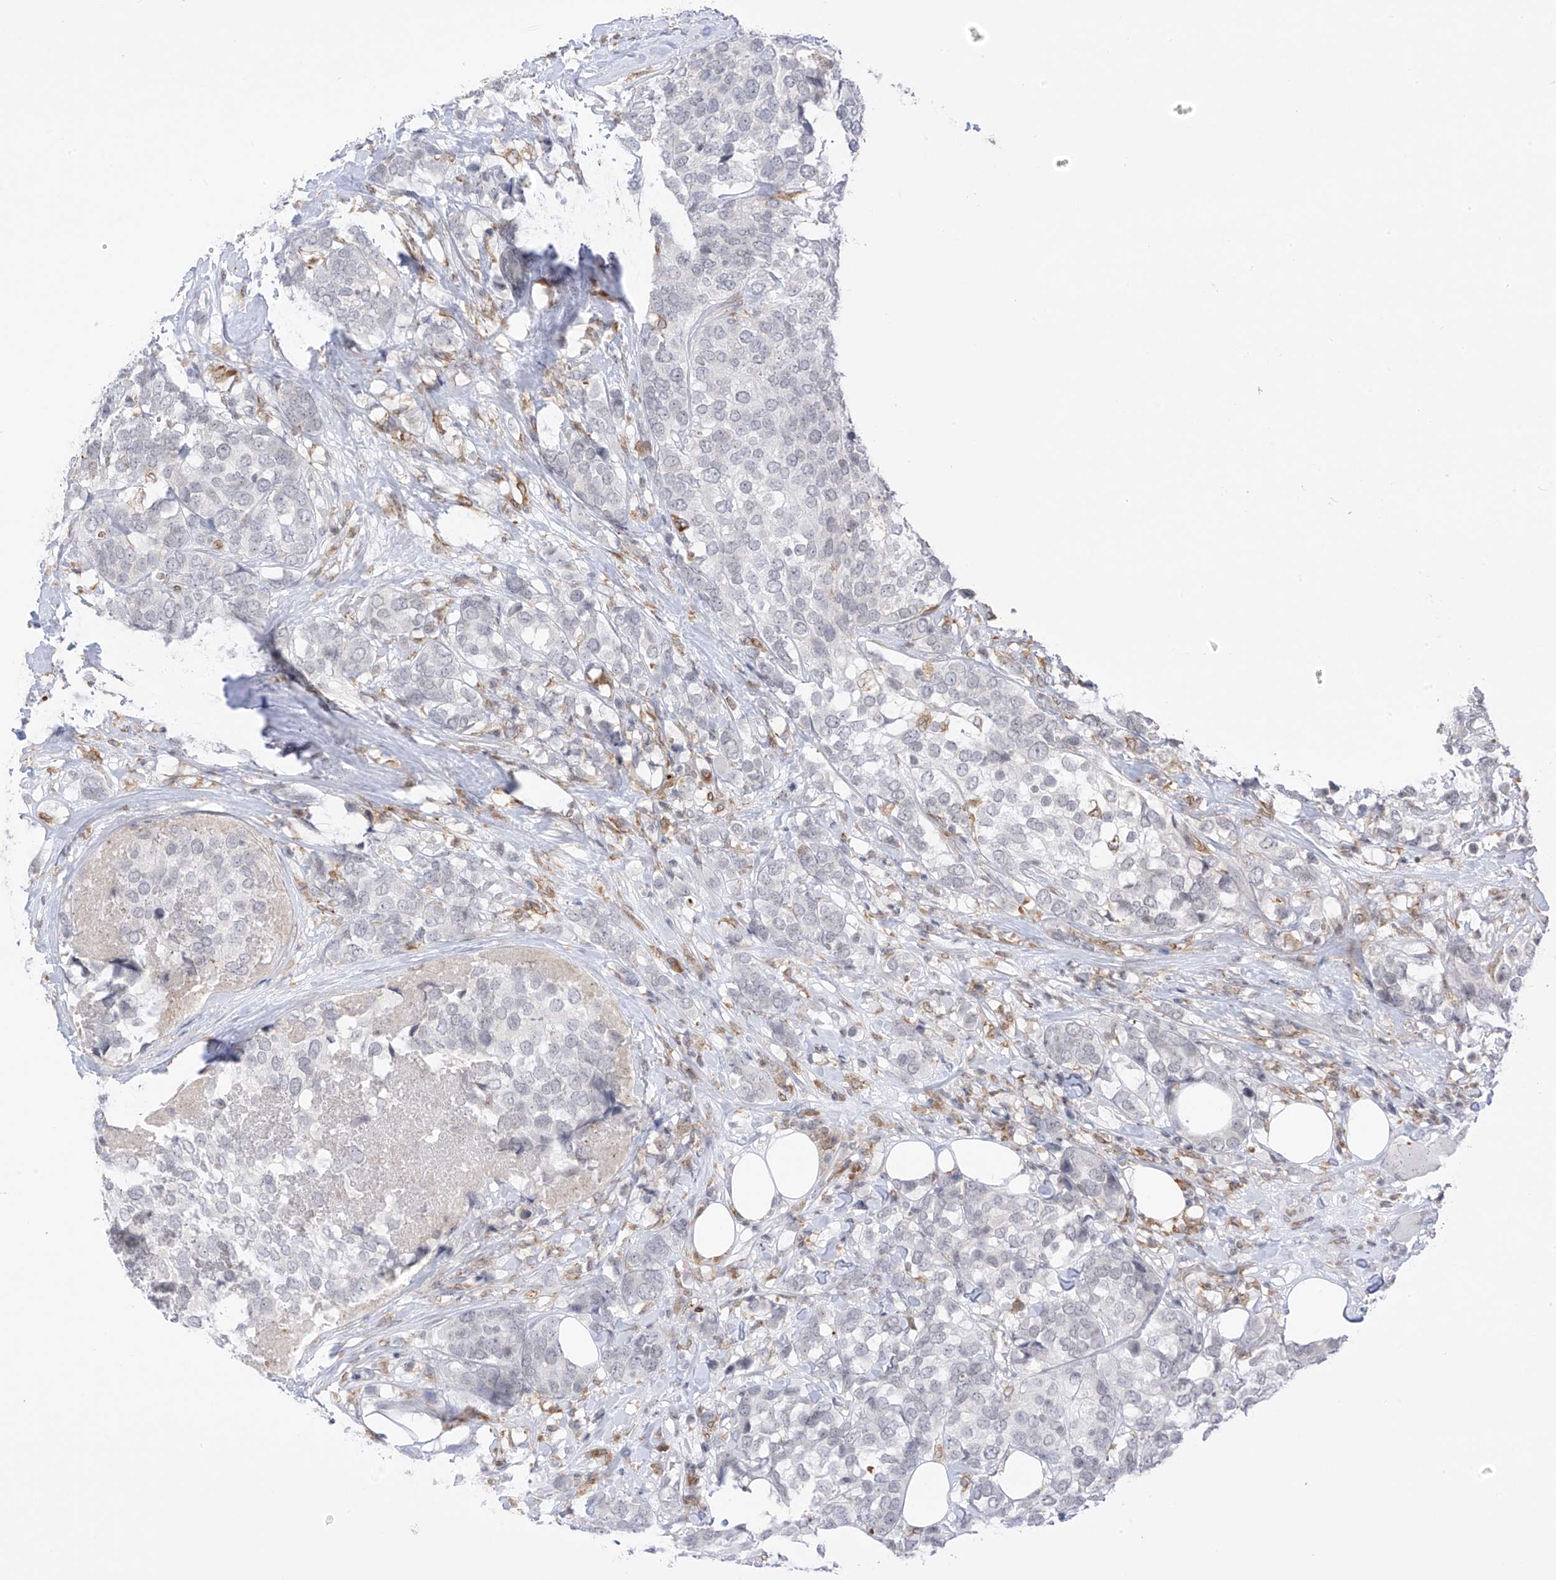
{"staining": {"intensity": "negative", "quantity": "none", "location": "none"}, "tissue": "breast cancer", "cell_type": "Tumor cells", "image_type": "cancer", "snomed": [{"axis": "morphology", "description": "Lobular carcinoma"}, {"axis": "topography", "description": "Breast"}], "caption": "This photomicrograph is of breast cancer (lobular carcinoma) stained with immunohistochemistry to label a protein in brown with the nuclei are counter-stained blue. There is no positivity in tumor cells.", "gene": "TBXAS1", "patient": {"sex": "female", "age": 59}}